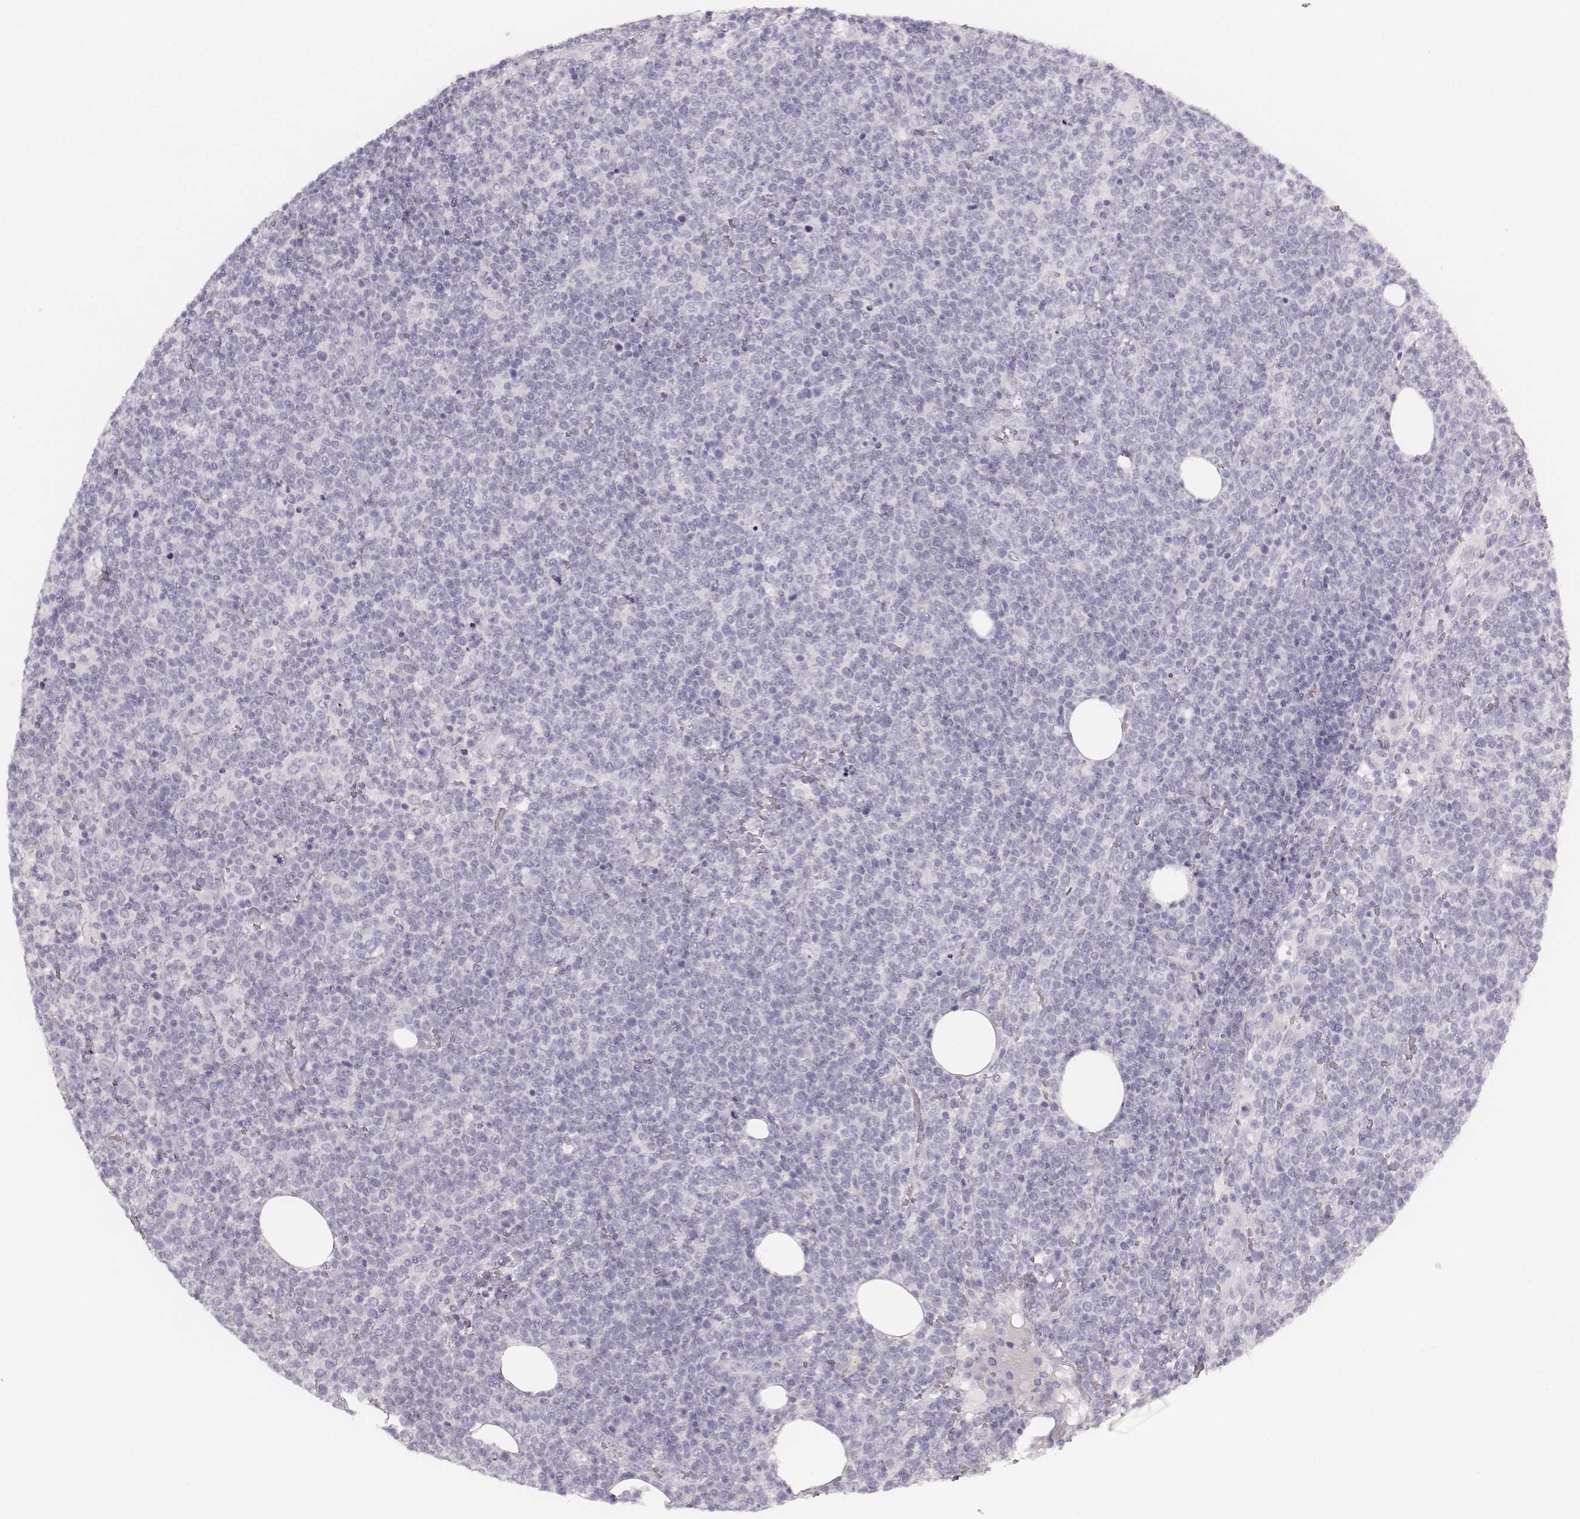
{"staining": {"intensity": "negative", "quantity": "none", "location": "none"}, "tissue": "lymphoma", "cell_type": "Tumor cells", "image_type": "cancer", "snomed": [{"axis": "morphology", "description": "Malignant lymphoma, non-Hodgkin's type, High grade"}, {"axis": "topography", "description": "Lymph node"}], "caption": "Immunohistochemistry (IHC) photomicrograph of human malignant lymphoma, non-Hodgkin's type (high-grade) stained for a protein (brown), which reveals no staining in tumor cells.", "gene": "KRT31", "patient": {"sex": "male", "age": 61}}